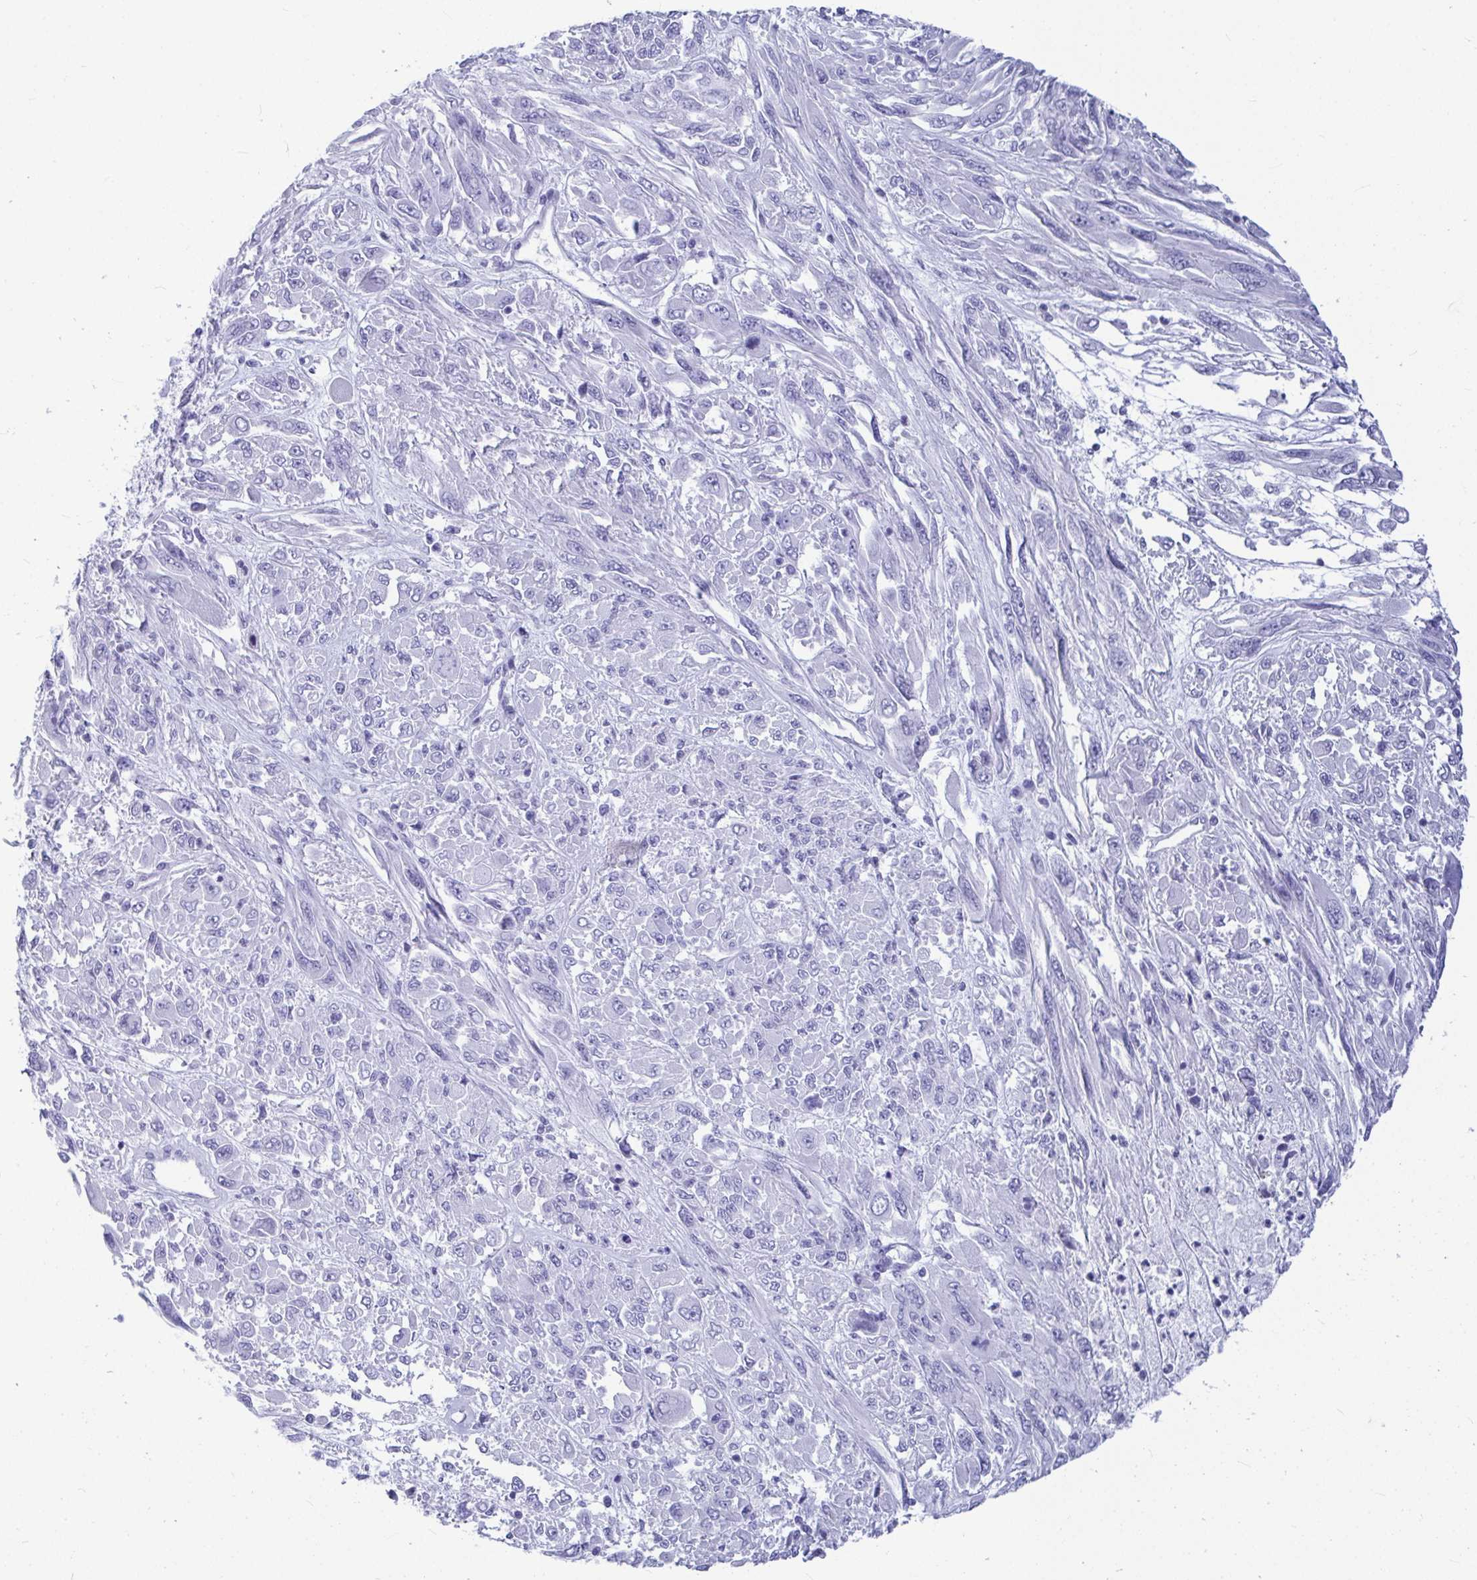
{"staining": {"intensity": "negative", "quantity": "none", "location": "none"}, "tissue": "melanoma", "cell_type": "Tumor cells", "image_type": "cancer", "snomed": [{"axis": "morphology", "description": "Malignant melanoma, NOS"}, {"axis": "topography", "description": "Skin"}], "caption": "DAB immunohistochemical staining of melanoma demonstrates no significant staining in tumor cells.", "gene": "OR5J2", "patient": {"sex": "female", "age": 91}}